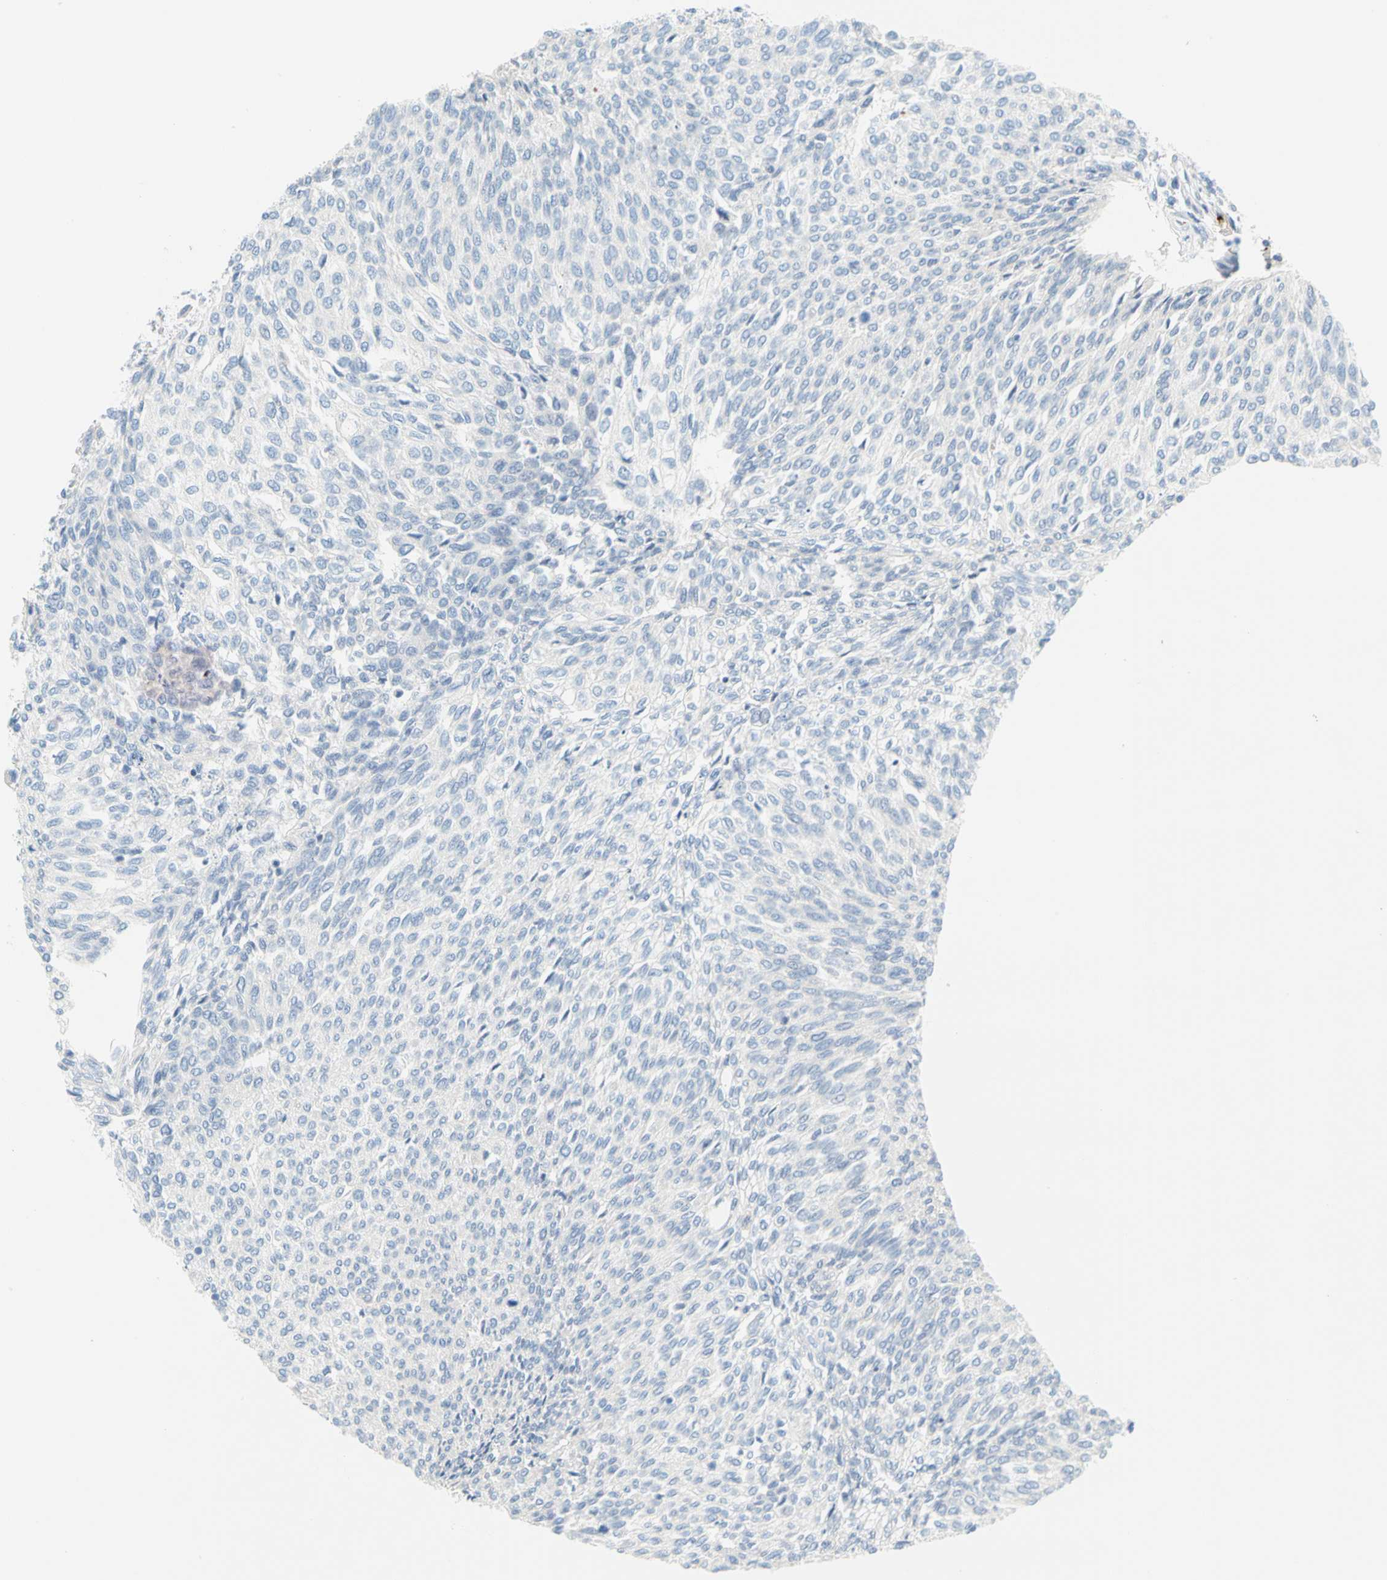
{"staining": {"intensity": "negative", "quantity": "none", "location": "none"}, "tissue": "urothelial cancer", "cell_type": "Tumor cells", "image_type": "cancer", "snomed": [{"axis": "morphology", "description": "Urothelial carcinoma, Low grade"}, {"axis": "topography", "description": "Urinary bladder"}], "caption": "IHC image of neoplastic tissue: urothelial carcinoma (low-grade) stained with DAB (3,3'-diaminobenzidine) reveals no significant protein staining in tumor cells.", "gene": "PPBP", "patient": {"sex": "female", "age": 79}}